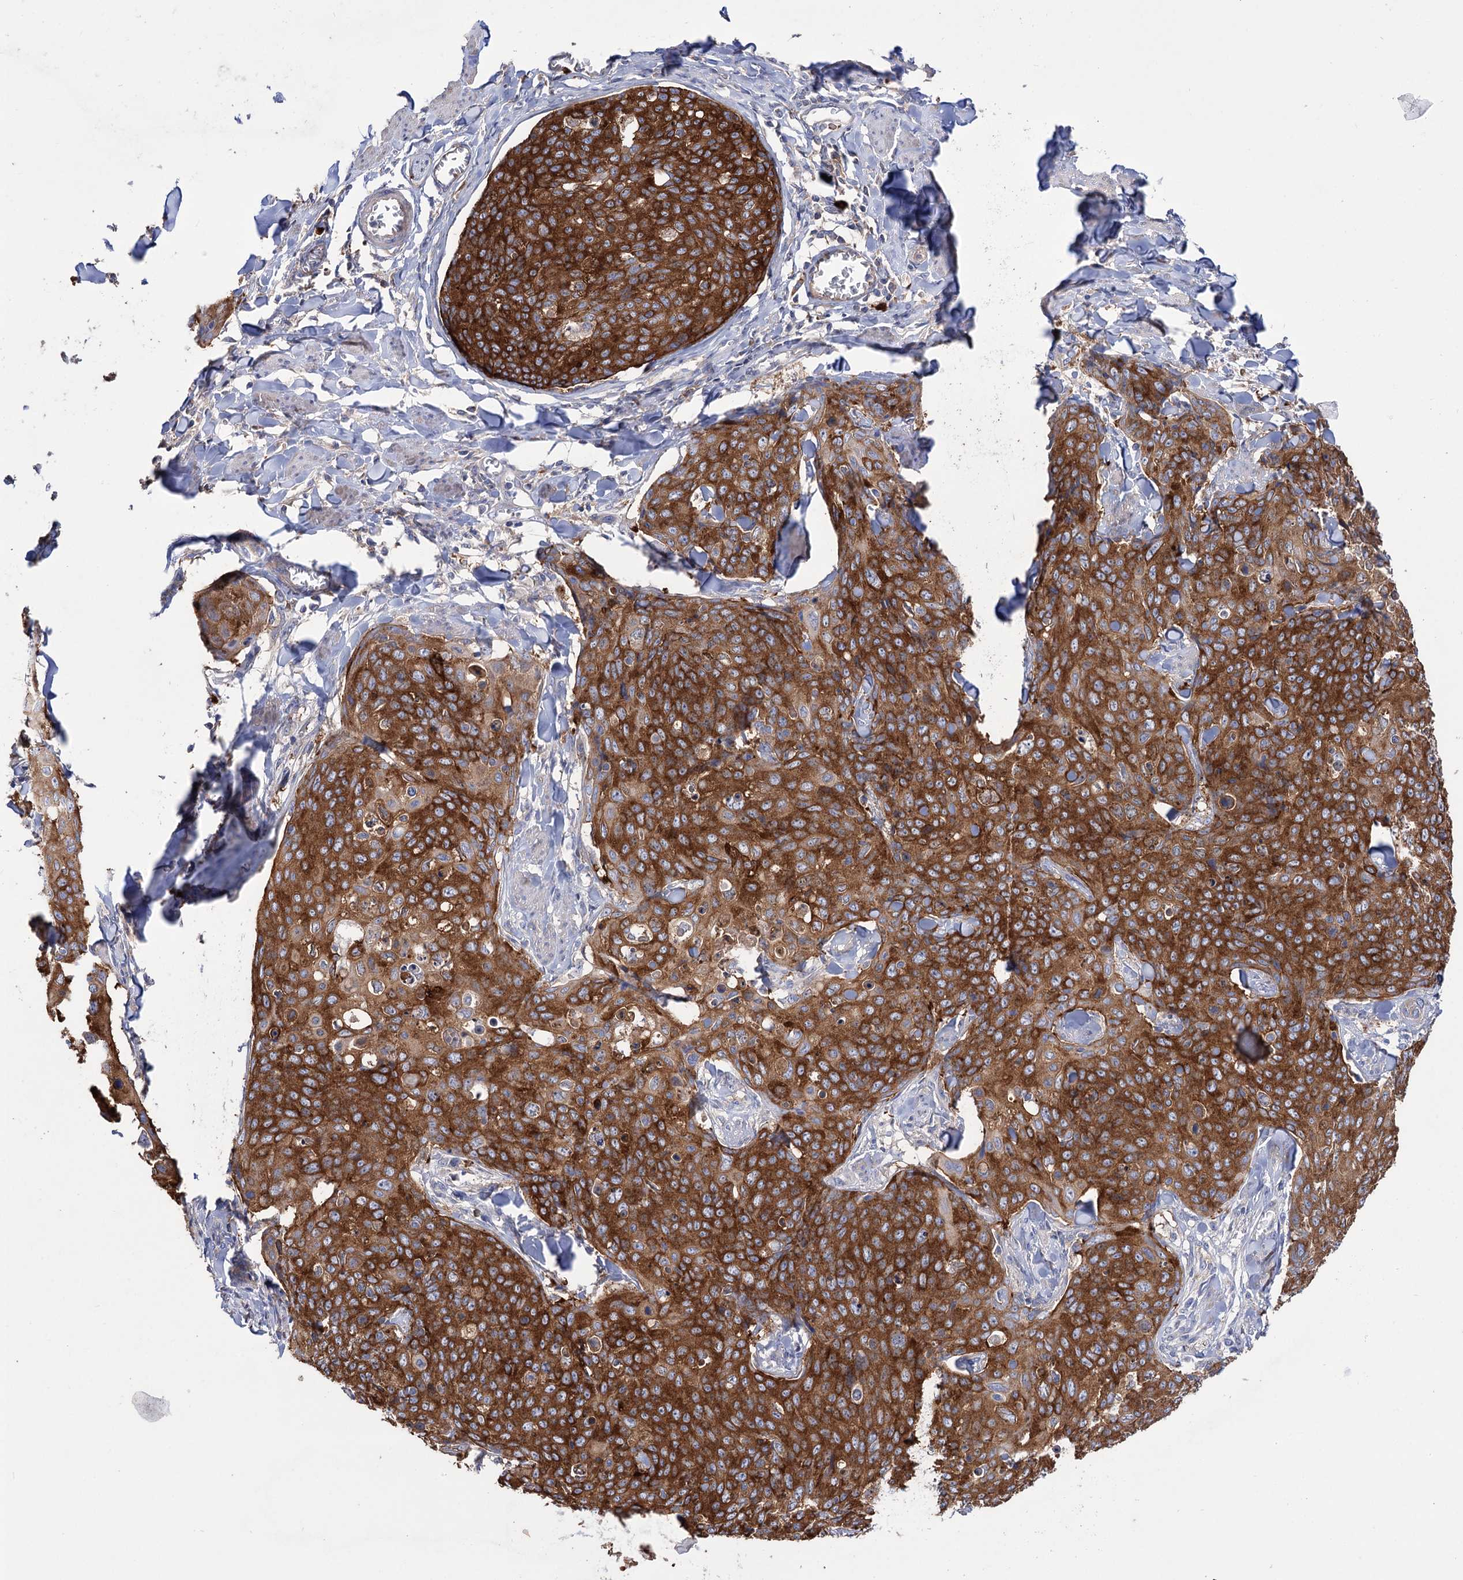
{"staining": {"intensity": "strong", "quantity": ">75%", "location": "cytoplasmic/membranous"}, "tissue": "skin cancer", "cell_type": "Tumor cells", "image_type": "cancer", "snomed": [{"axis": "morphology", "description": "Squamous cell carcinoma, NOS"}, {"axis": "topography", "description": "Skin"}, {"axis": "topography", "description": "Vulva"}], "caption": "The image shows a brown stain indicating the presence of a protein in the cytoplasmic/membranous of tumor cells in skin cancer (squamous cell carcinoma).", "gene": "BBS4", "patient": {"sex": "female", "age": 85}}